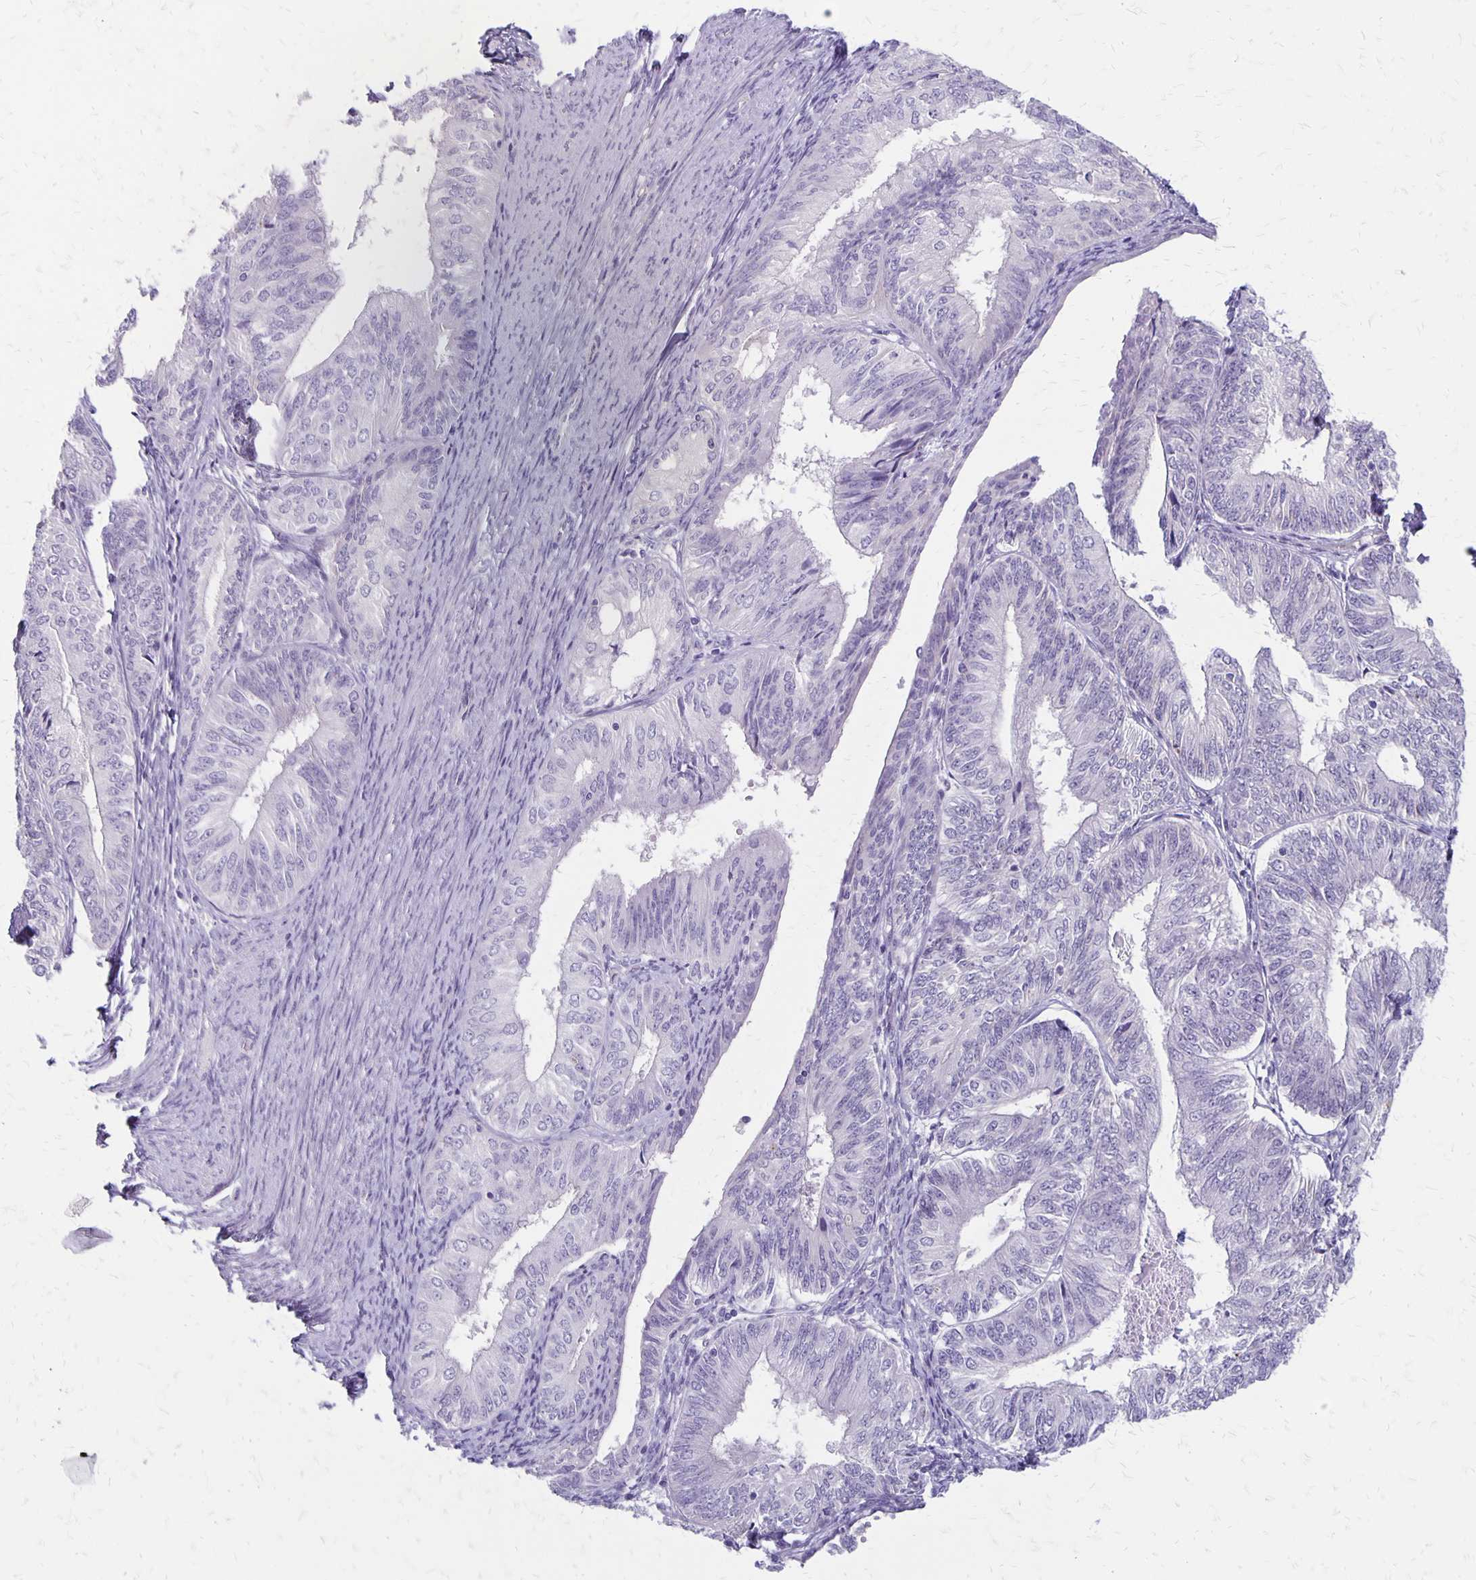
{"staining": {"intensity": "negative", "quantity": "none", "location": "none"}, "tissue": "endometrial cancer", "cell_type": "Tumor cells", "image_type": "cancer", "snomed": [{"axis": "morphology", "description": "Adenocarcinoma, NOS"}, {"axis": "topography", "description": "Endometrium"}], "caption": "This is an IHC micrograph of human endometrial cancer (adenocarcinoma). There is no positivity in tumor cells.", "gene": "HOMER1", "patient": {"sex": "female", "age": 58}}